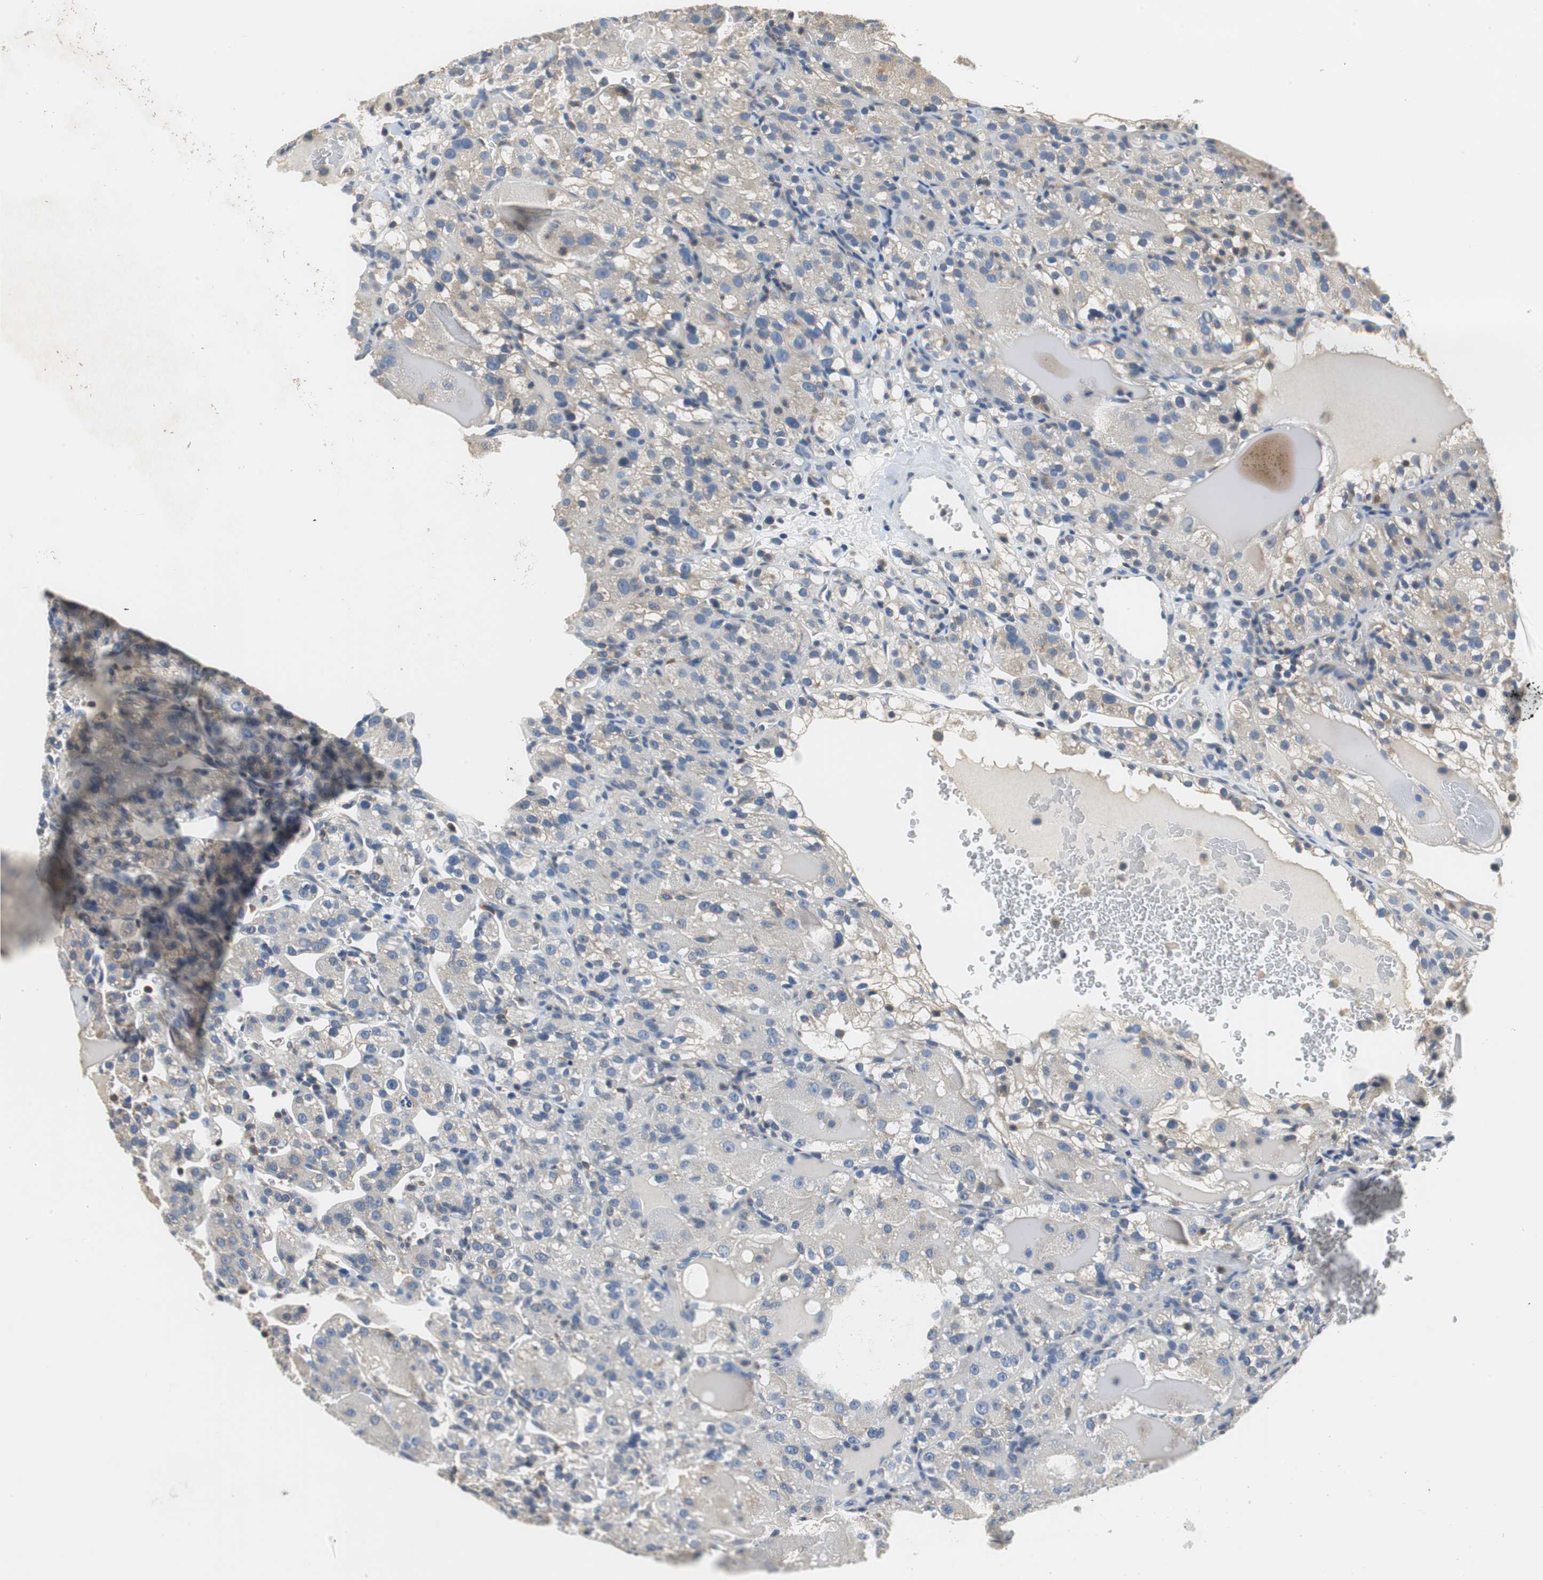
{"staining": {"intensity": "weak", "quantity": "<25%", "location": "cytoplasmic/membranous"}, "tissue": "renal cancer", "cell_type": "Tumor cells", "image_type": "cancer", "snomed": [{"axis": "morphology", "description": "Normal tissue, NOS"}, {"axis": "morphology", "description": "Adenocarcinoma, NOS"}, {"axis": "topography", "description": "Kidney"}], "caption": "The photomicrograph displays no staining of tumor cells in renal adenocarcinoma.", "gene": "PRKCA", "patient": {"sex": "male", "age": 61}}